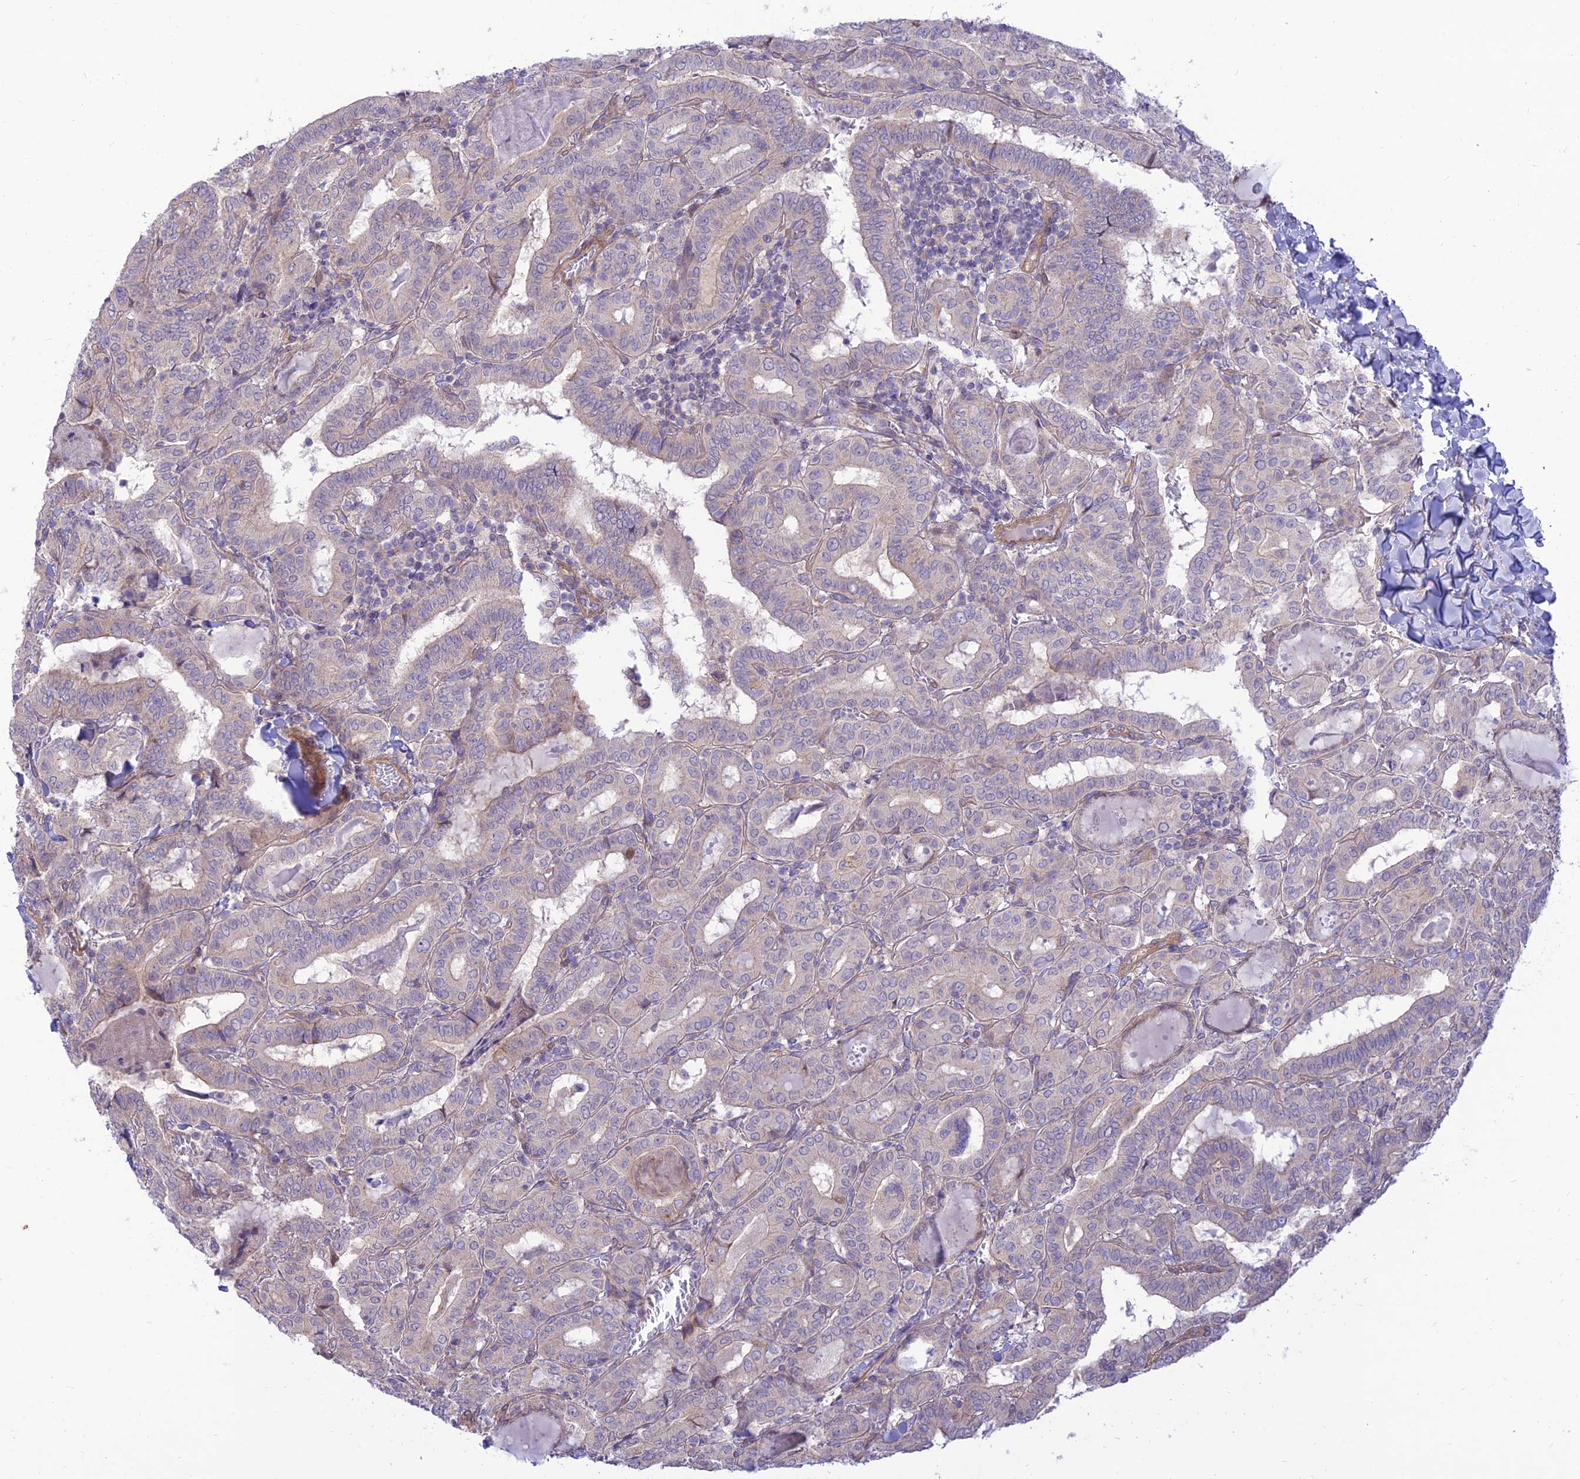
{"staining": {"intensity": "negative", "quantity": "none", "location": "none"}, "tissue": "thyroid cancer", "cell_type": "Tumor cells", "image_type": "cancer", "snomed": [{"axis": "morphology", "description": "Papillary adenocarcinoma, NOS"}, {"axis": "topography", "description": "Thyroid gland"}], "caption": "A high-resolution image shows immunohistochemistry staining of thyroid cancer, which shows no significant expression in tumor cells.", "gene": "KCNAB1", "patient": {"sex": "female", "age": 72}}